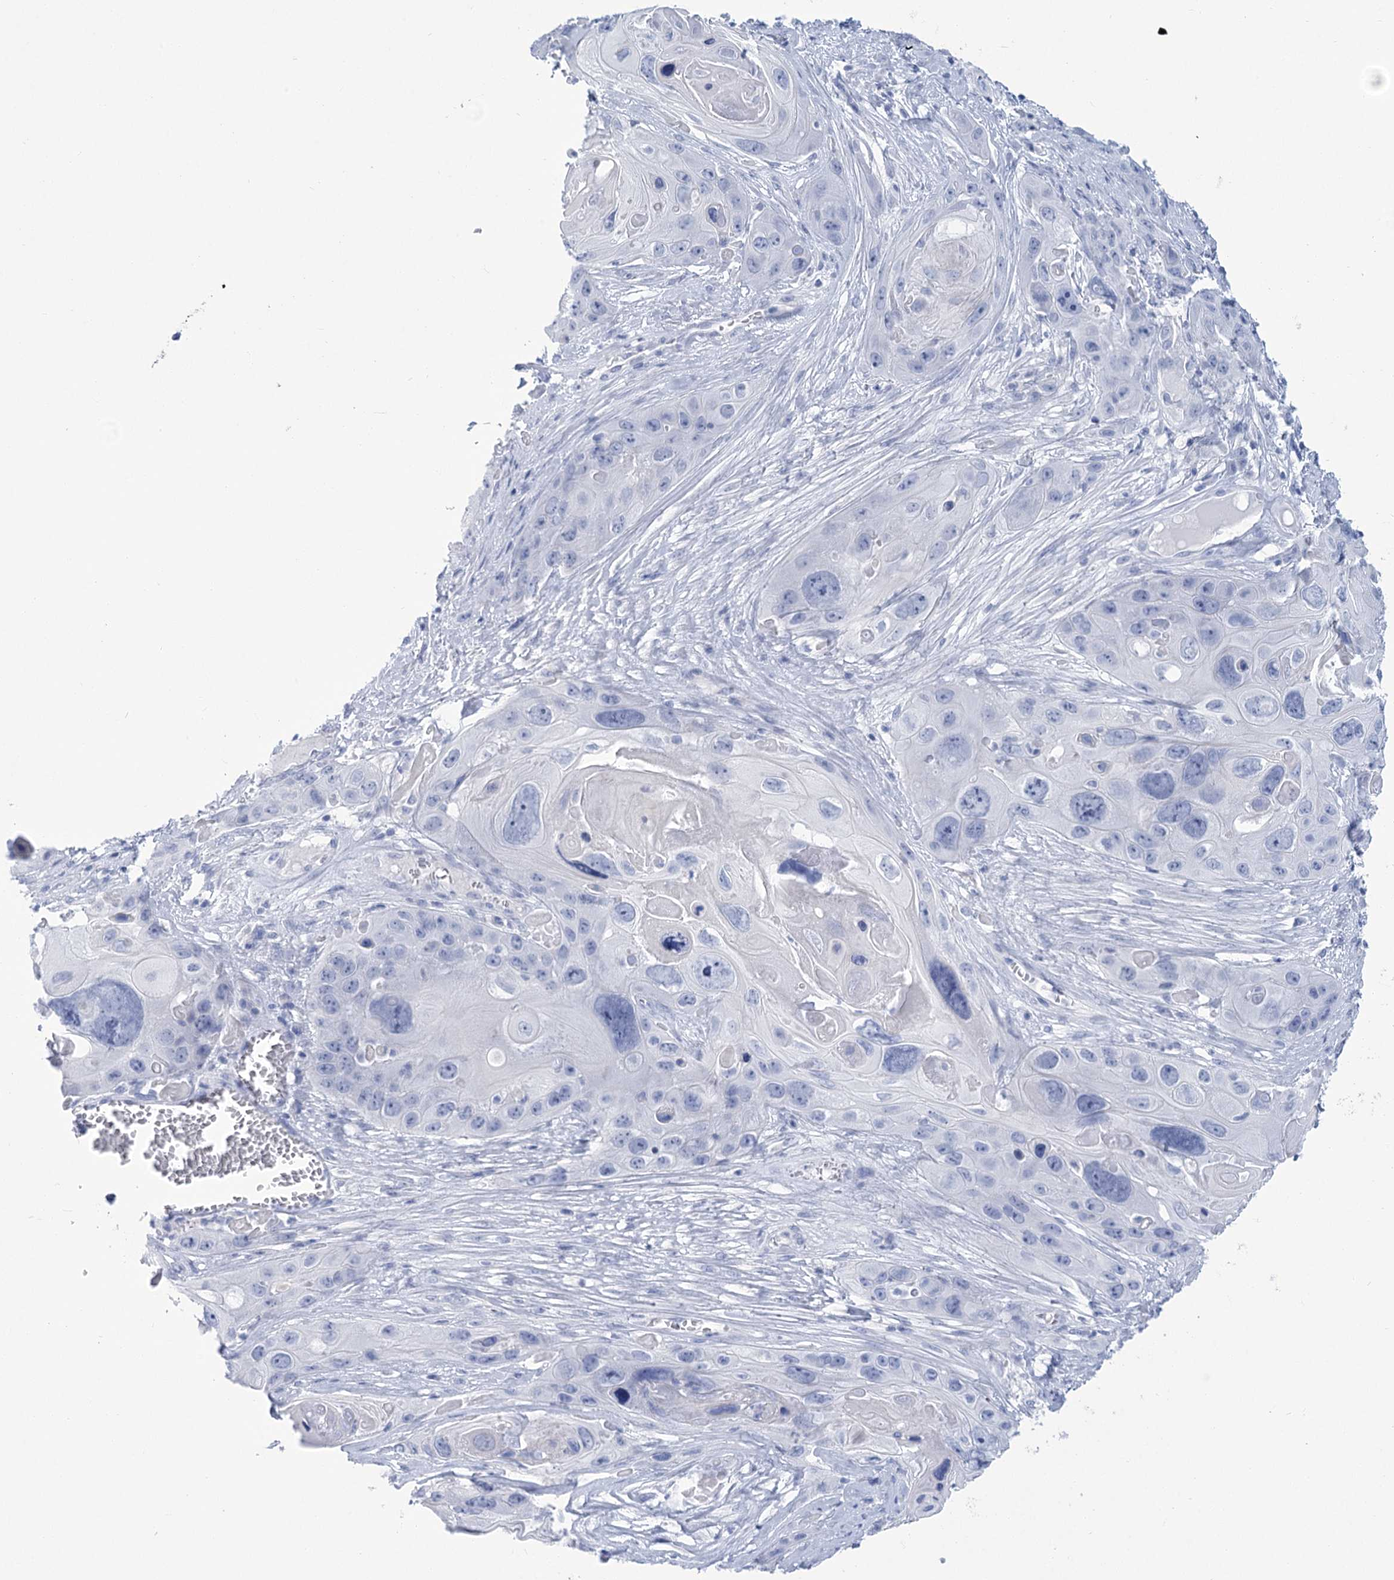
{"staining": {"intensity": "negative", "quantity": "none", "location": "none"}, "tissue": "skin cancer", "cell_type": "Tumor cells", "image_type": "cancer", "snomed": [{"axis": "morphology", "description": "Squamous cell carcinoma, NOS"}, {"axis": "topography", "description": "Skin"}], "caption": "An immunohistochemistry (IHC) image of skin squamous cell carcinoma is shown. There is no staining in tumor cells of skin squamous cell carcinoma.", "gene": "PBLD", "patient": {"sex": "male", "age": 55}}